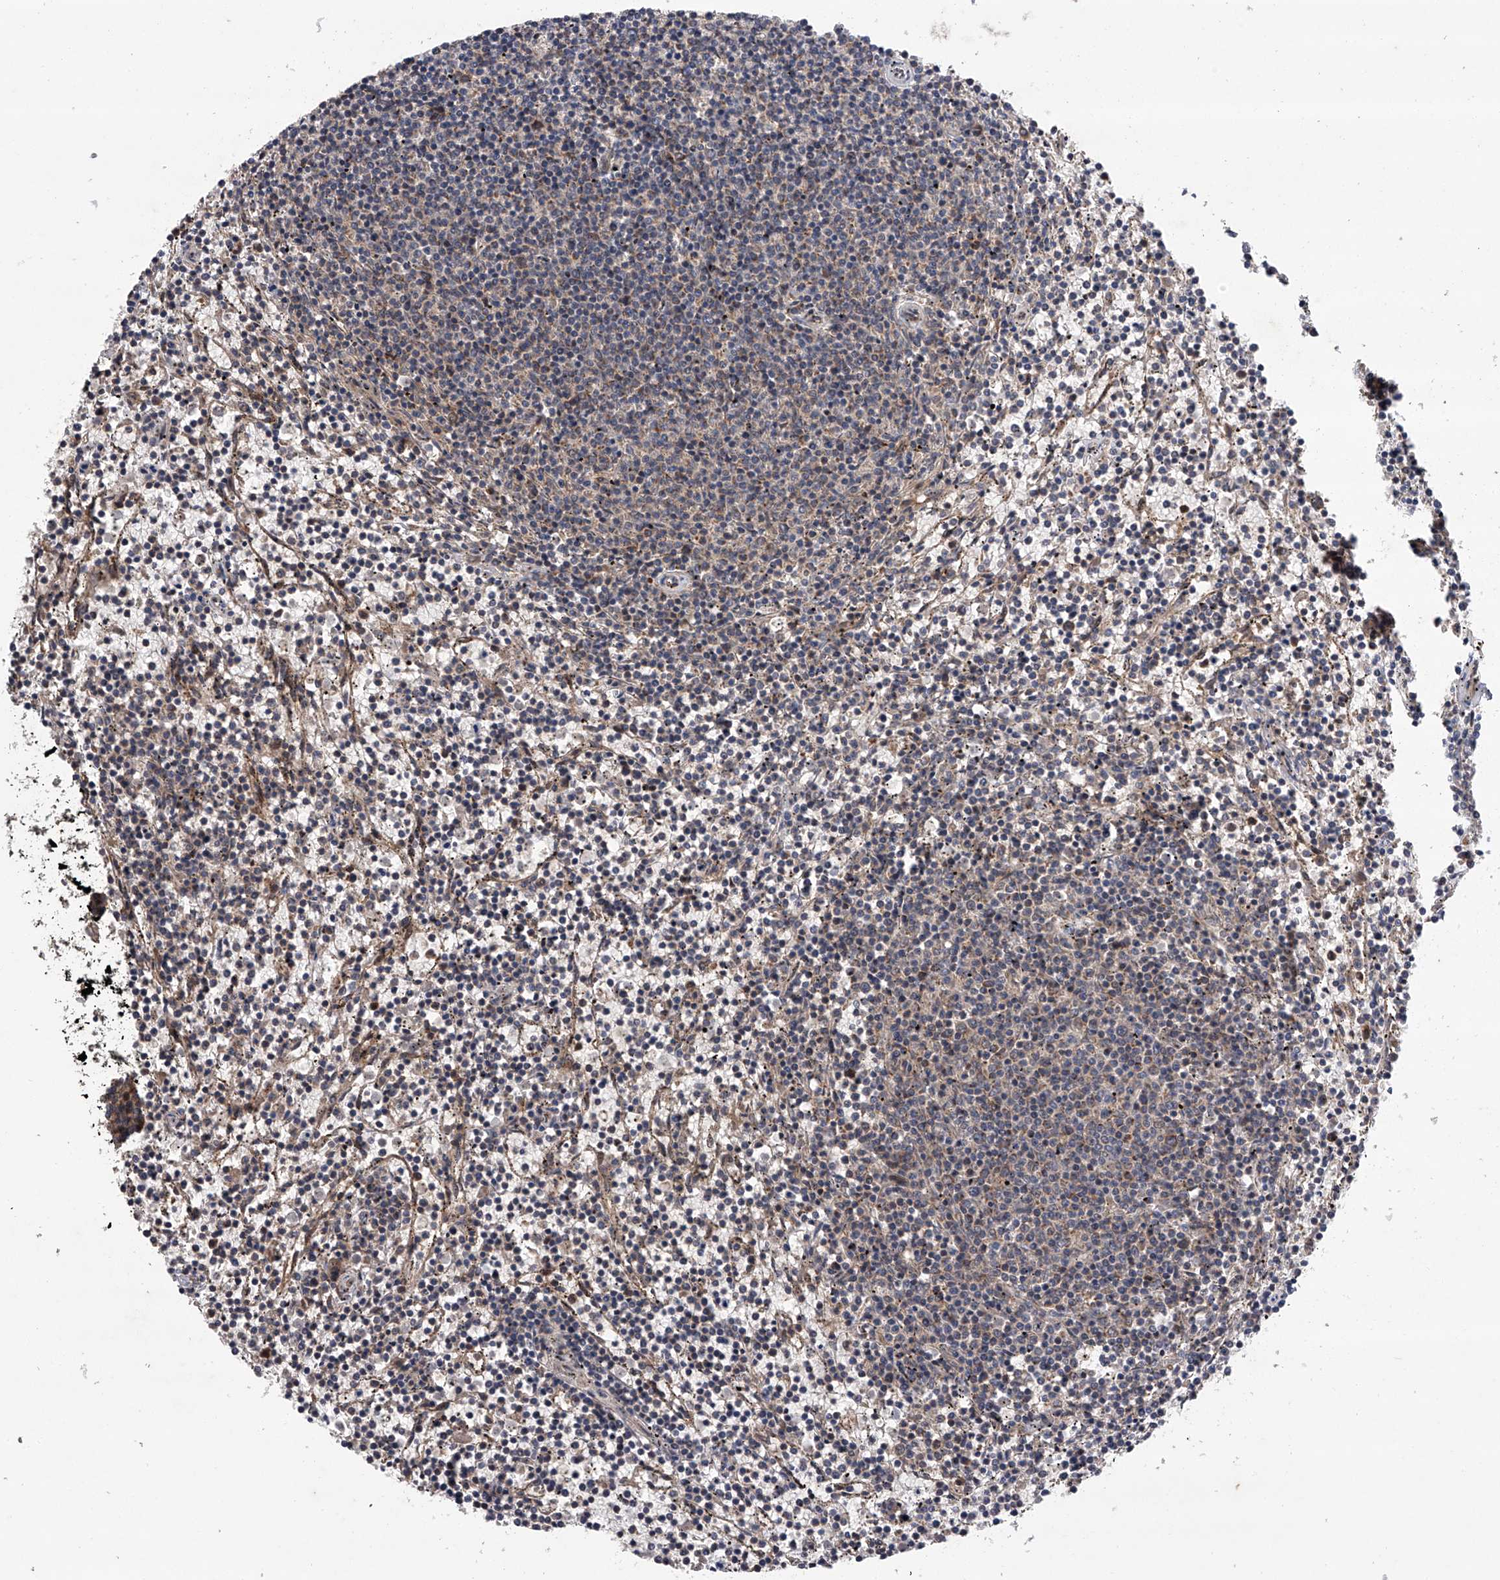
{"staining": {"intensity": "negative", "quantity": "none", "location": "none"}, "tissue": "lymphoma", "cell_type": "Tumor cells", "image_type": "cancer", "snomed": [{"axis": "morphology", "description": "Malignant lymphoma, non-Hodgkin's type, Low grade"}, {"axis": "topography", "description": "Spleen"}], "caption": "Tumor cells show no significant staining in malignant lymphoma, non-Hodgkin's type (low-grade).", "gene": "MAP3K11", "patient": {"sex": "female", "age": 50}}